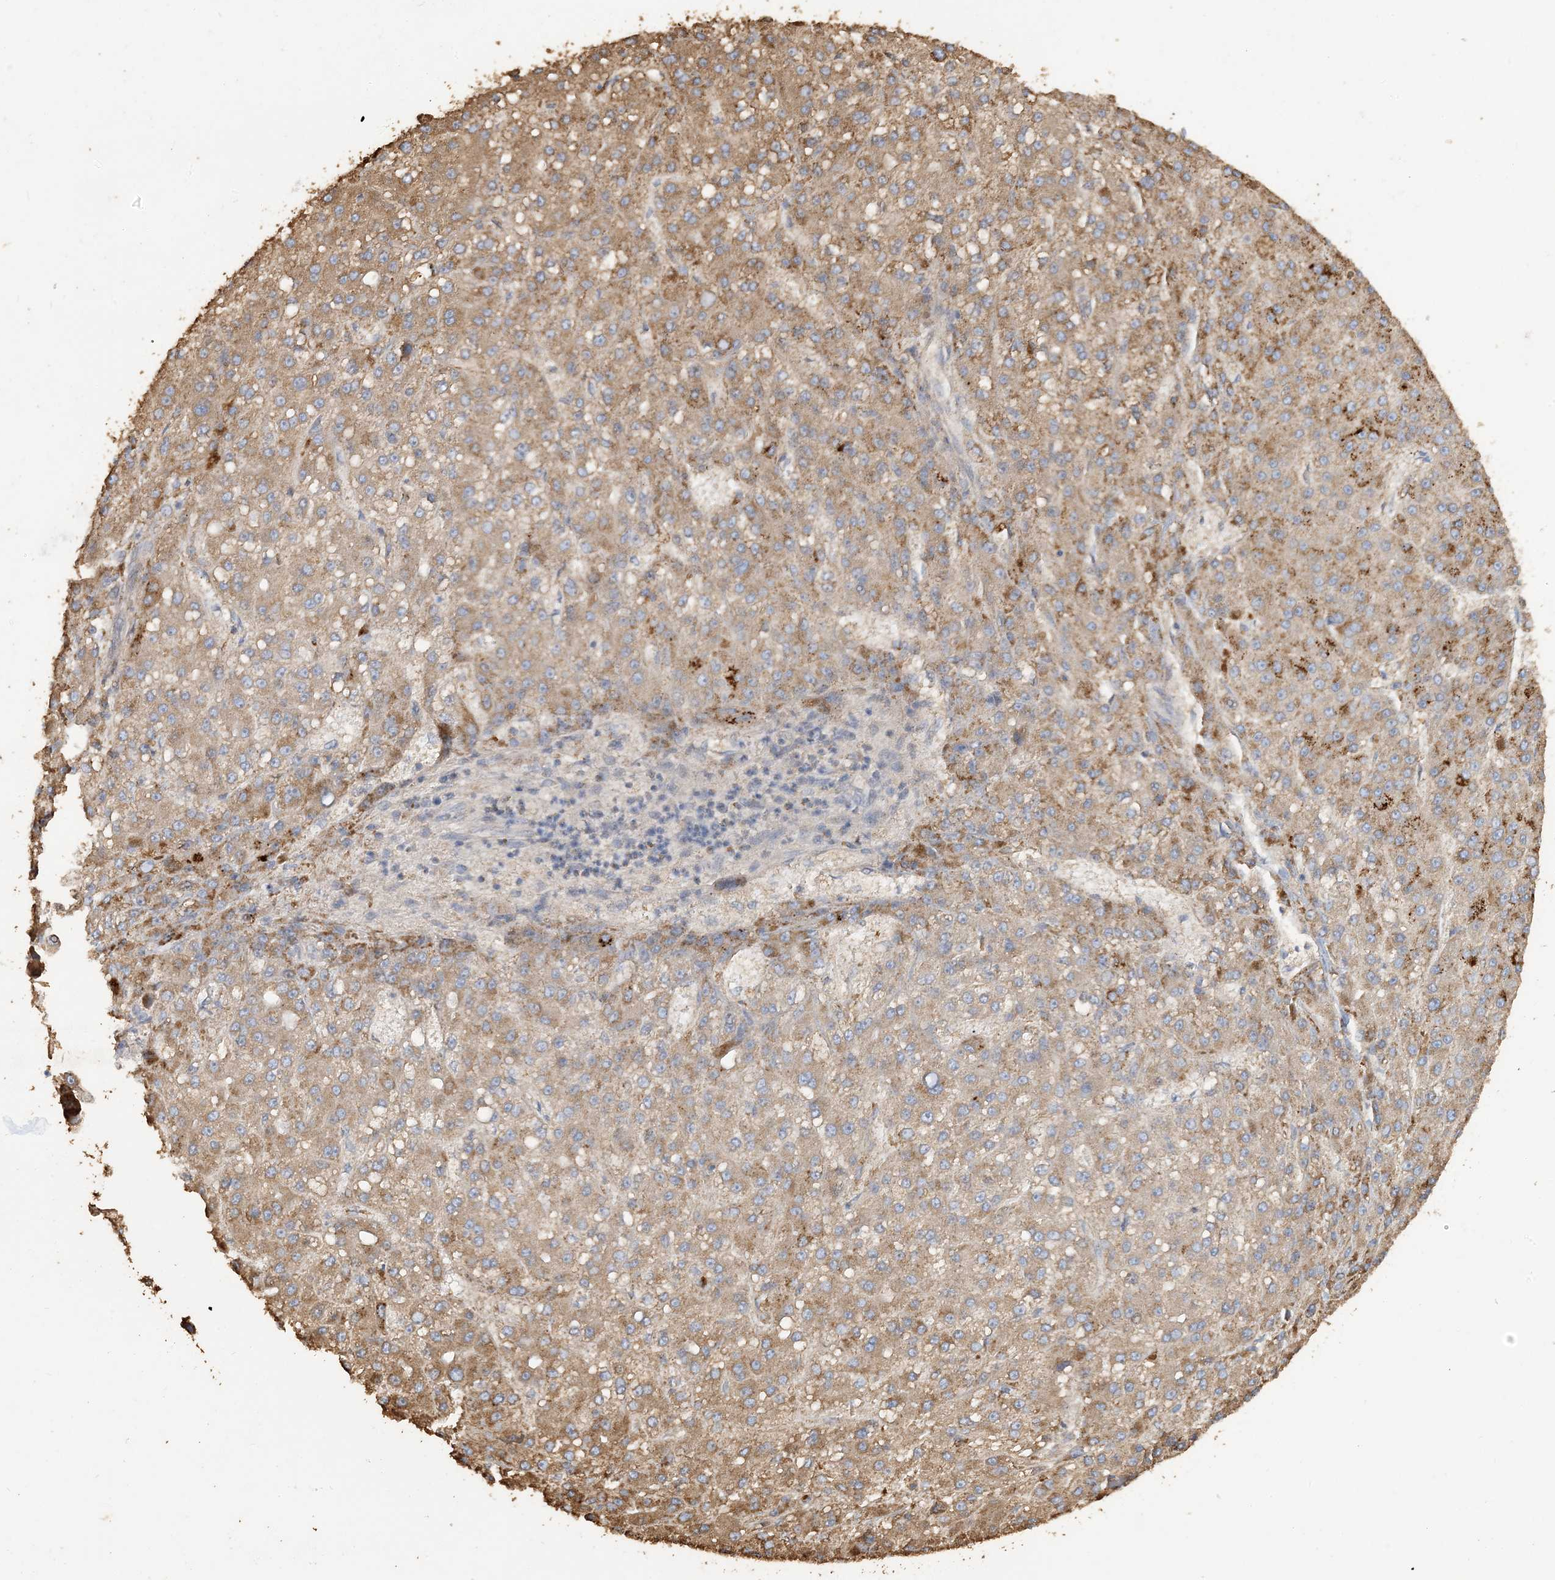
{"staining": {"intensity": "moderate", "quantity": ">75%", "location": "cytoplasmic/membranous"}, "tissue": "liver cancer", "cell_type": "Tumor cells", "image_type": "cancer", "snomed": [{"axis": "morphology", "description": "Carcinoma, Hepatocellular, NOS"}, {"axis": "topography", "description": "Liver"}], "caption": "Liver cancer (hepatocellular carcinoma) stained with a brown dye exhibits moderate cytoplasmic/membranous positive expression in about >75% of tumor cells.", "gene": "SFMBT2", "patient": {"sex": "male", "age": 67}}